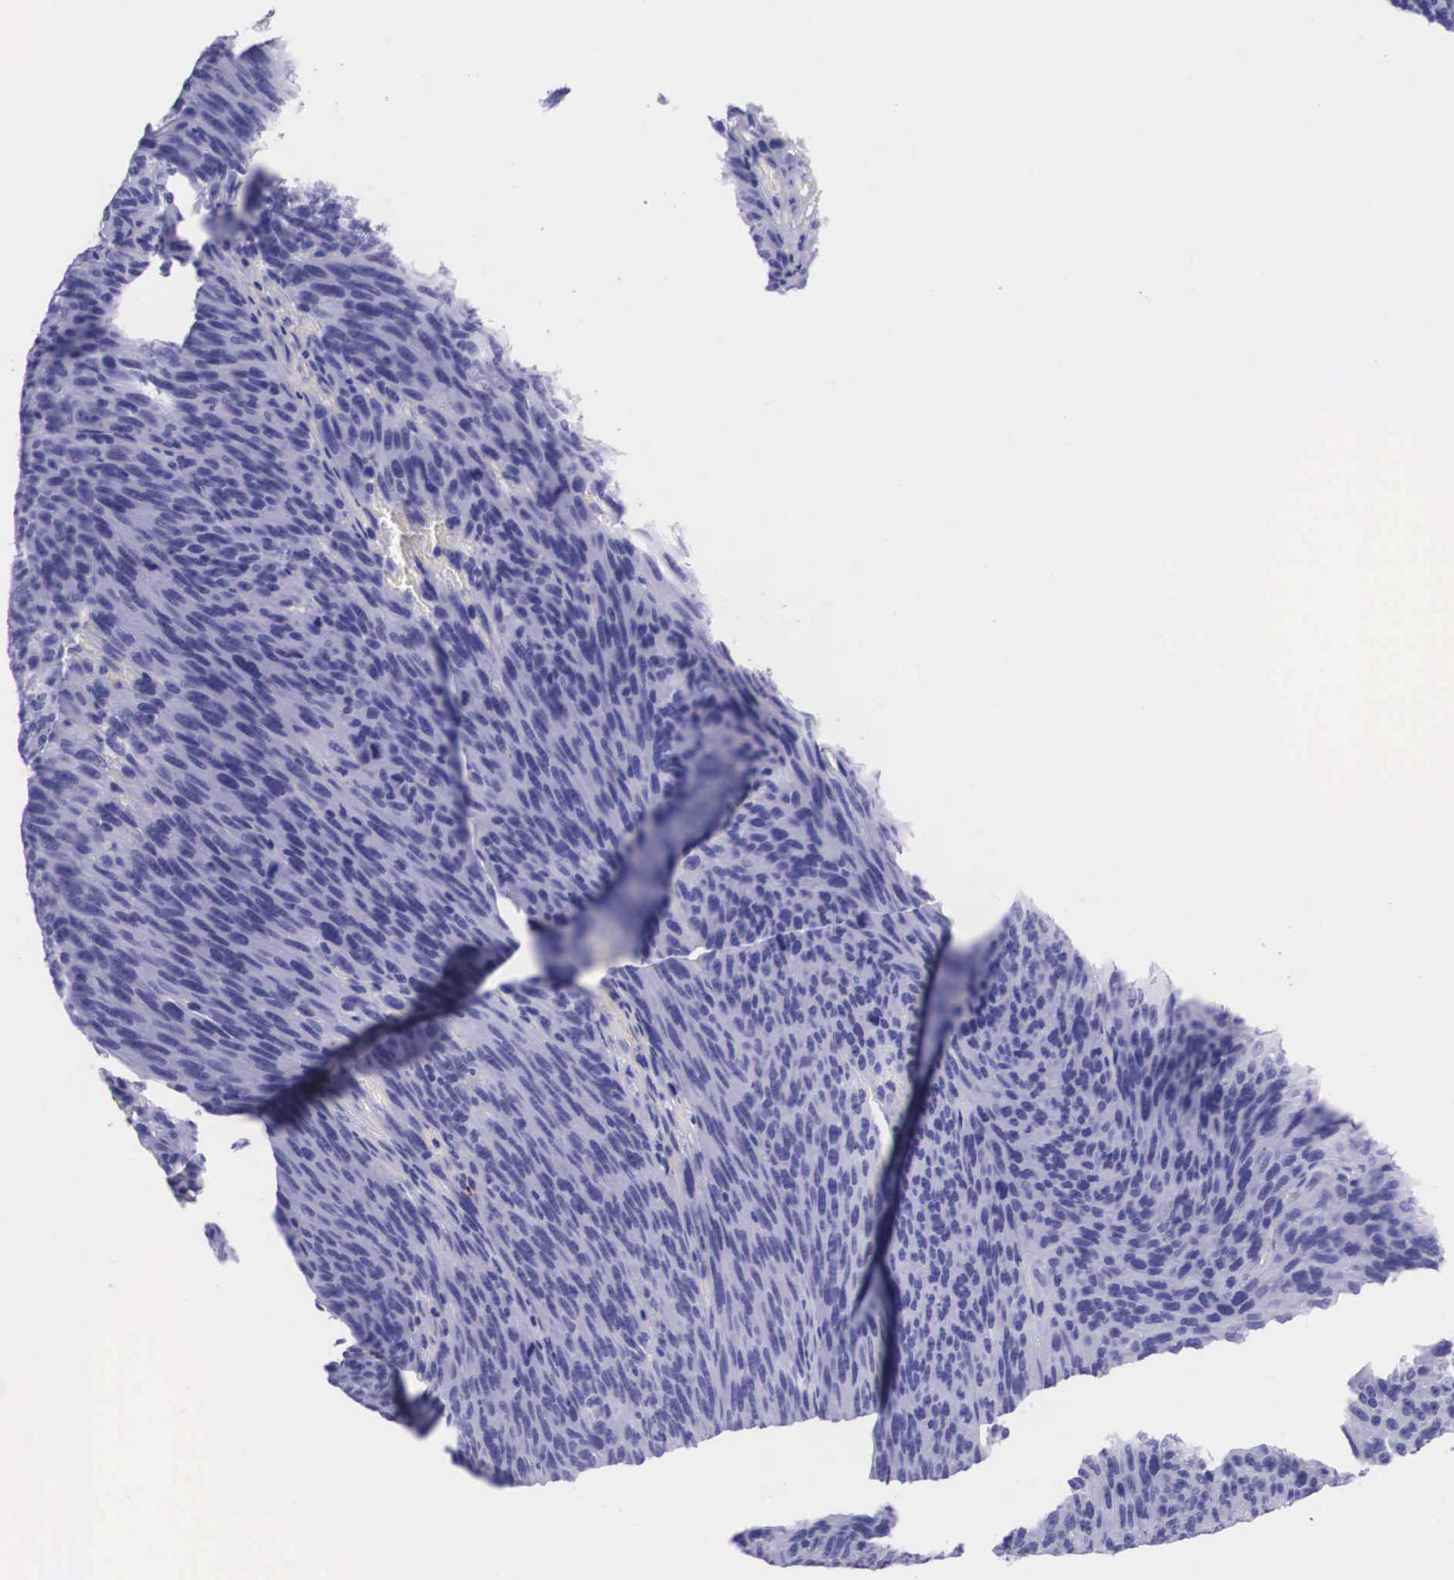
{"staining": {"intensity": "negative", "quantity": "none", "location": "none"}, "tissue": "melanoma", "cell_type": "Tumor cells", "image_type": "cancer", "snomed": [{"axis": "morphology", "description": "Malignant melanoma, NOS"}, {"axis": "topography", "description": "Skin"}], "caption": "Immunohistochemistry (IHC) photomicrograph of melanoma stained for a protein (brown), which shows no positivity in tumor cells.", "gene": "PLG", "patient": {"sex": "male", "age": 76}}